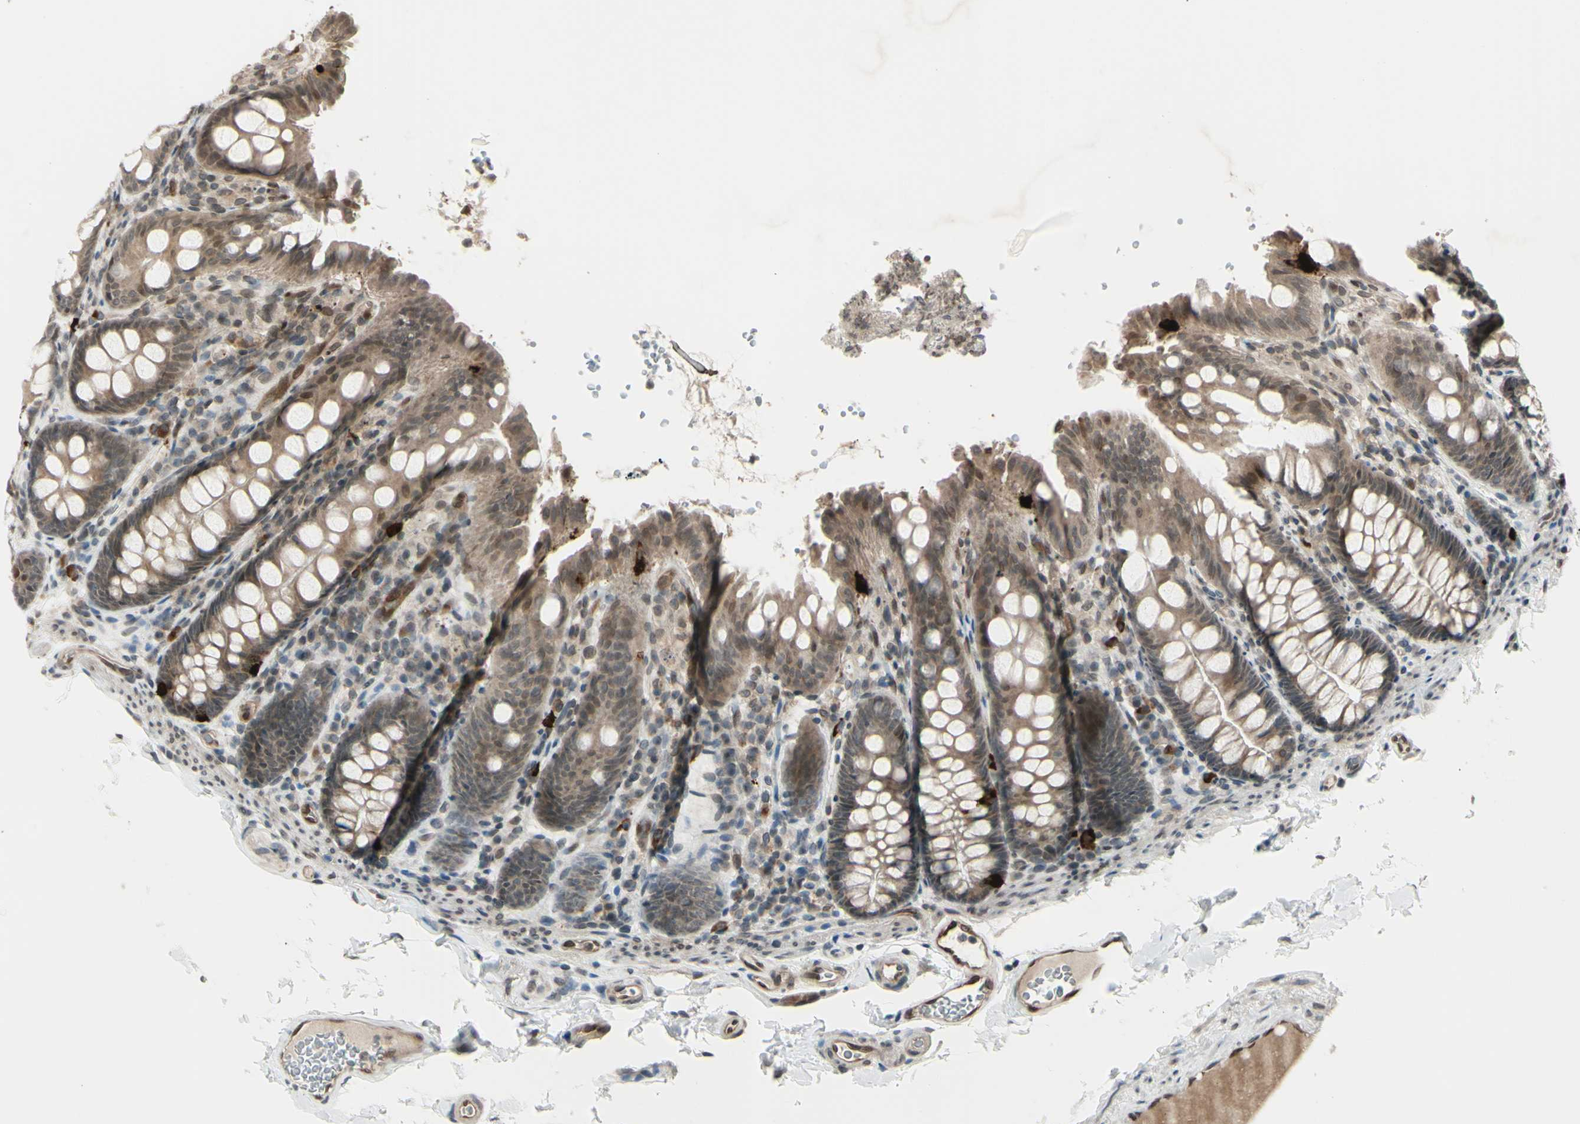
{"staining": {"intensity": "strong", "quantity": ">75%", "location": "cytoplasmic/membranous,nuclear"}, "tissue": "colon", "cell_type": "Endothelial cells", "image_type": "normal", "snomed": [{"axis": "morphology", "description": "Normal tissue, NOS"}, {"axis": "topography", "description": "Colon"}], "caption": "Endothelial cells exhibit high levels of strong cytoplasmic/membranous,nuclear positivity in about >75% of cells in benign colon. The protein is stained brown, and the nuclei are stained in blue (DAB (3,3'-diaminobenzidine) IHC with brightfield microscopy, high magnification).", "gene": "MLF2", "patient": {"sex": "female", "age": 61}}